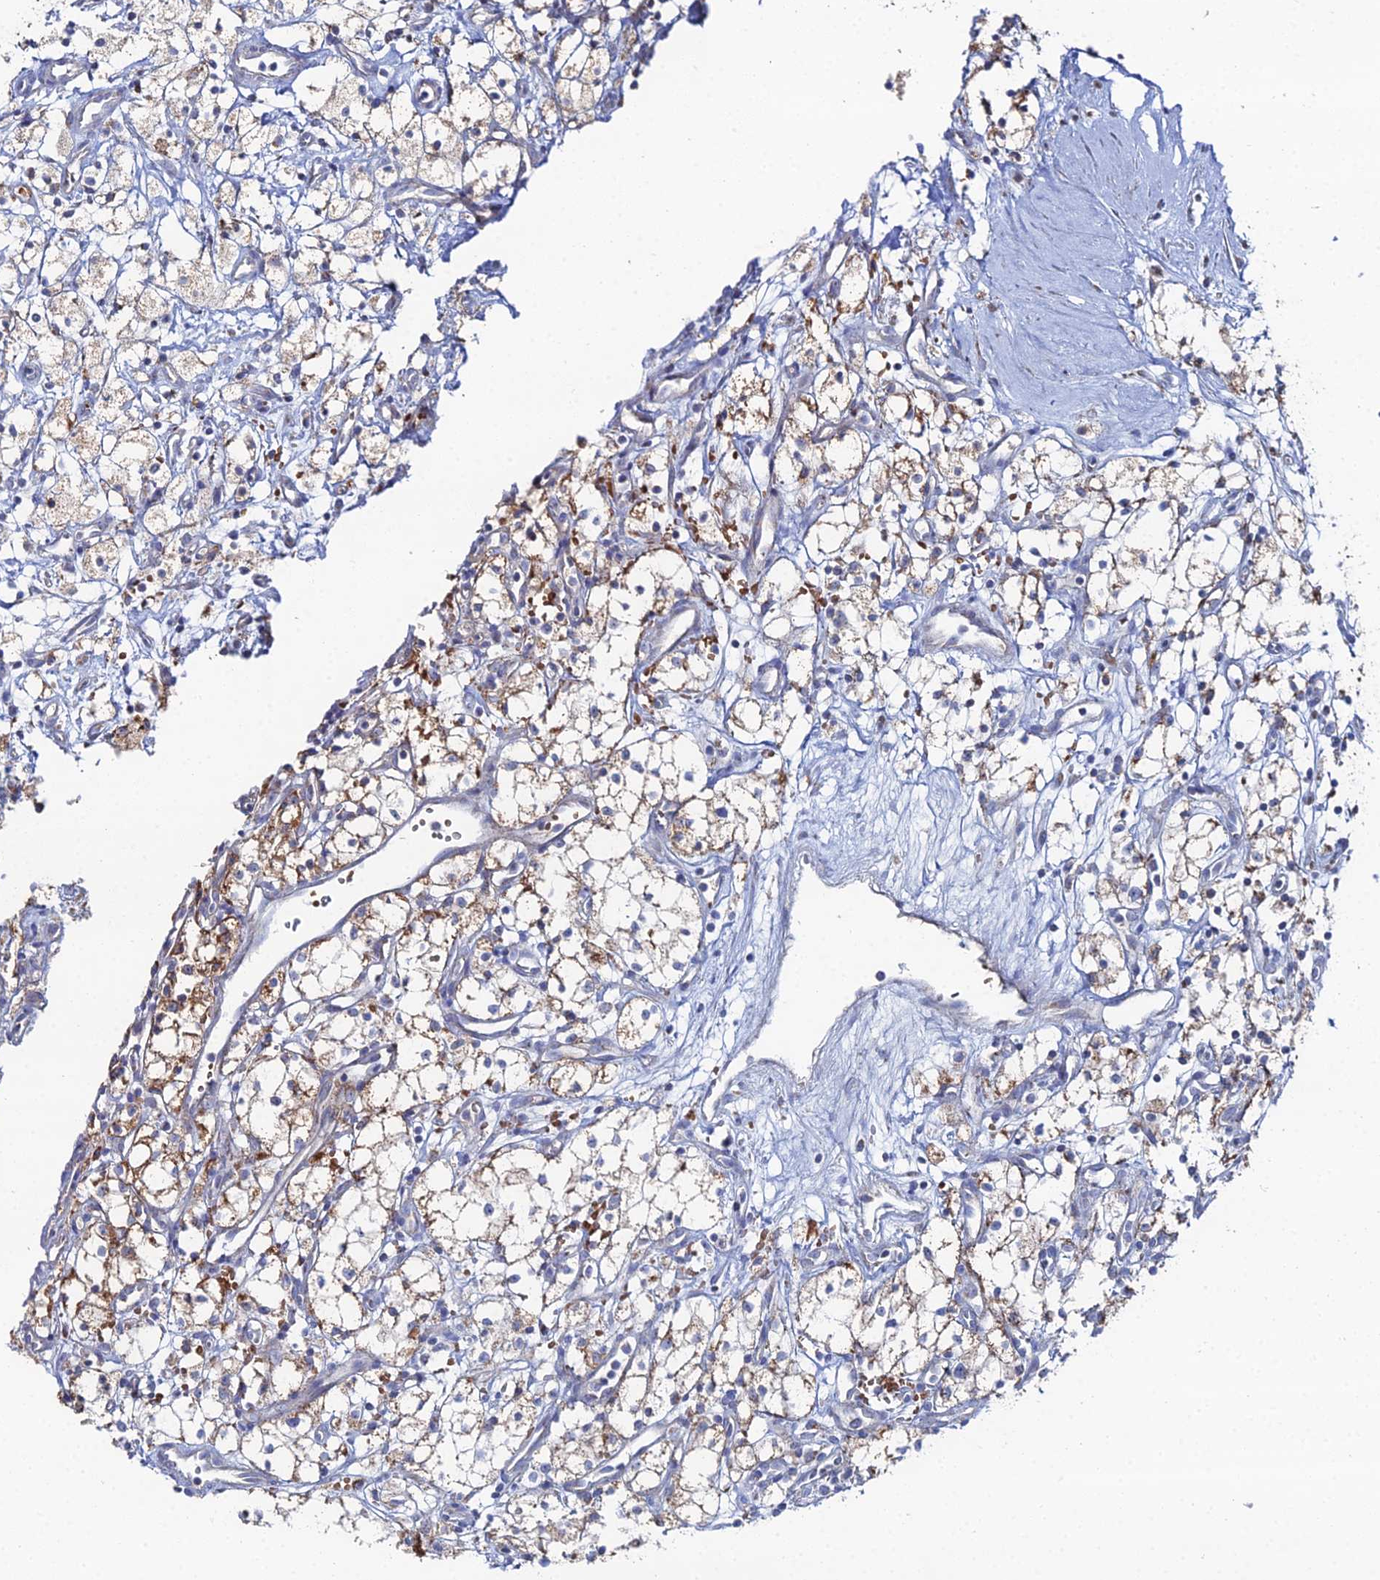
{"staining": {"intensity": "moderate", "quantity": "25%-75%", "location": "cytoplasmic/membranous"}, "tissue": "renal cancer", "cell_type": "Tumor cells", "image_type": "cancer", "snomed": [{"axis": "morphology", "description": "Adenocarcinoma, NOS"}, {"axis": "topography", "description": "Kidney"}], "caption": "Protein analysis of renal adenocarcinoma tissue displays moderate cytoplasmic/membranous expression in approximately 25%-75% of tumor cells.", "gene": "MPC1", "patient": {"sex": "male", "age": 59}}